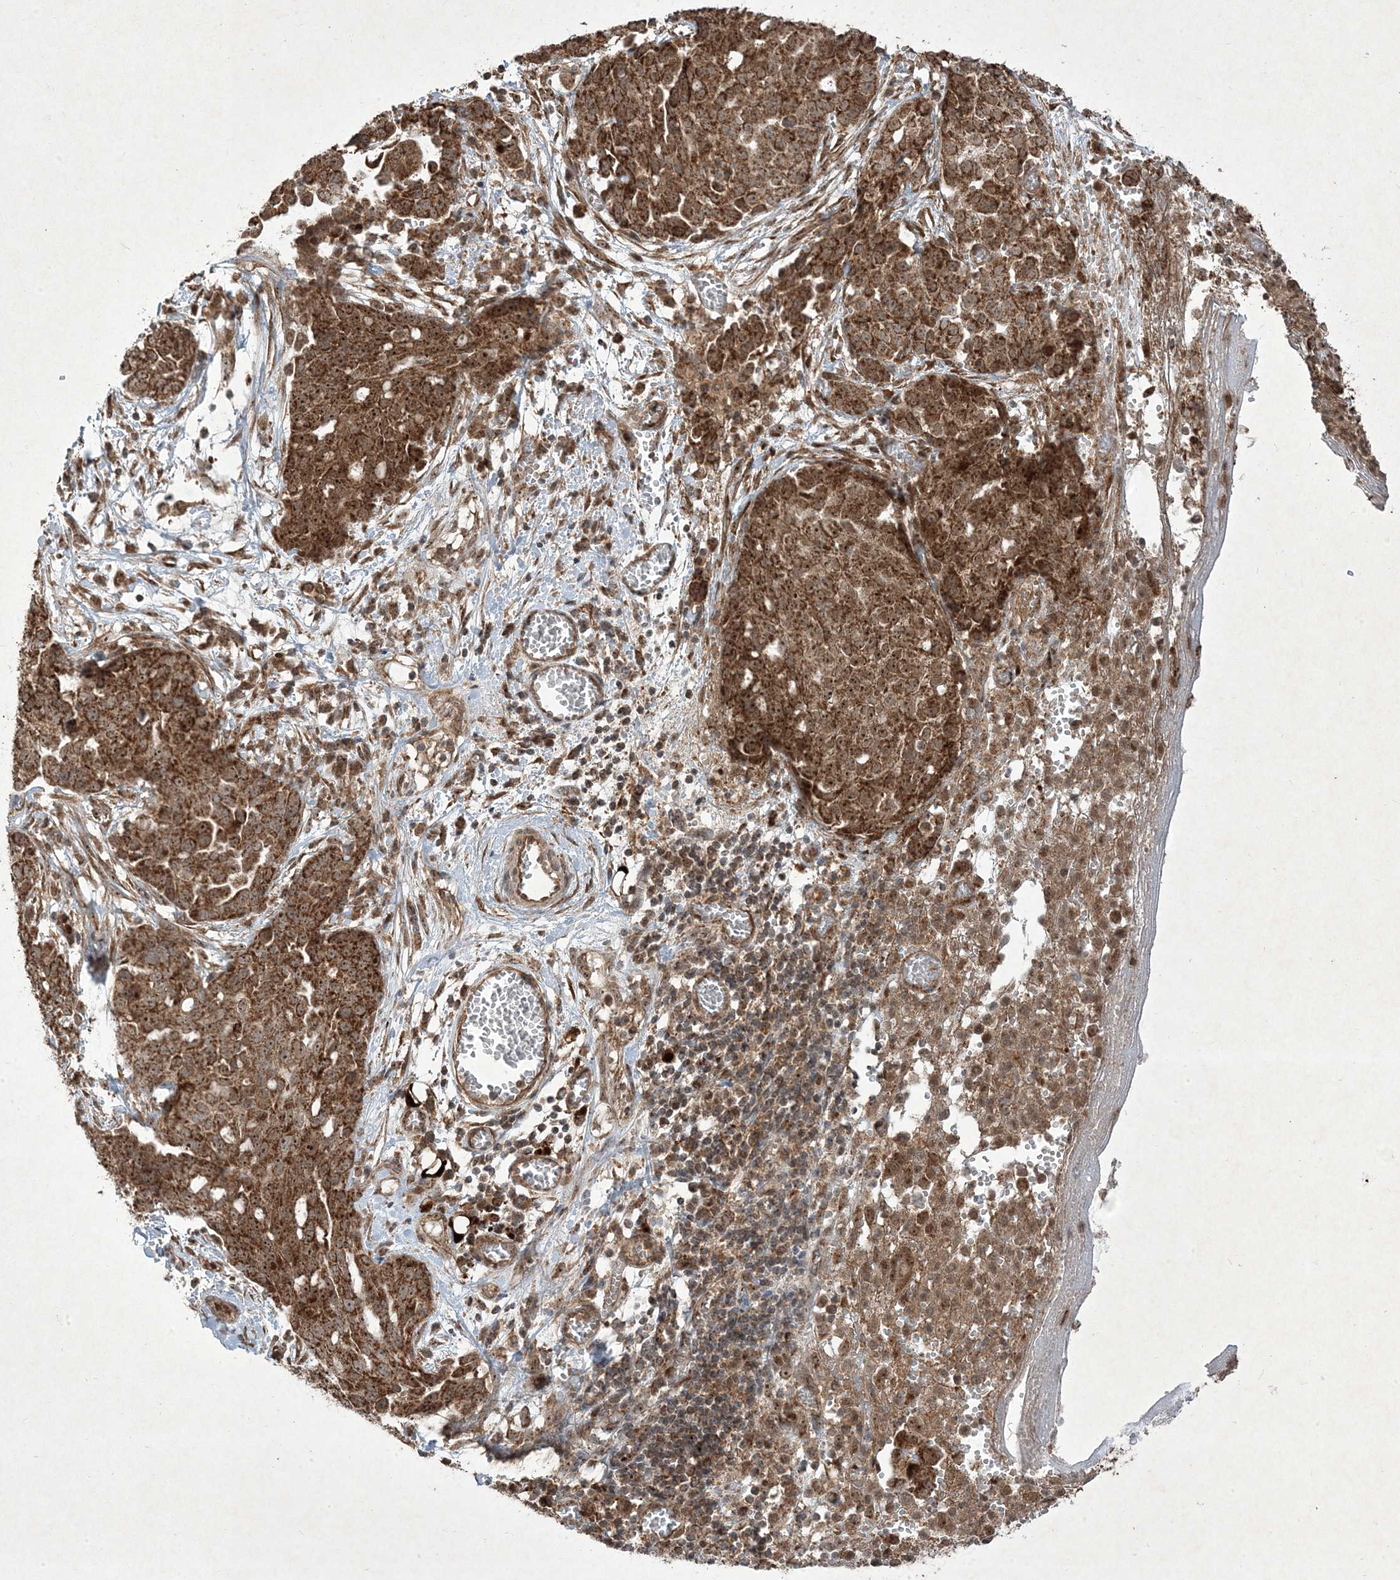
{"staining": {"intensity": "moderate", "quantity": ">75%", "location": "cytoplasmic/membranous,nuclear"}, "tissue": "ovarian cancer", "cell_type": "Tumor cells", "image_type": "cancer", "snomed": [{"axis": "morphology", "description": "Cystadenocarcinoma, serous, NOS"}, {"axis": "topography", "description": "Soft tissue"}, {"axis": "topography", "description": "Ovary"}], "caption": "Protein staining of ovarian cancer (serous cystadenocarcinoma) tissue reveals moderate cytoplasmic/membranous and nuclear staining in approximately >75% of tumor cells.", "gene": "PLEKHM2", "patient": {"sex": "female", "age": 57}}